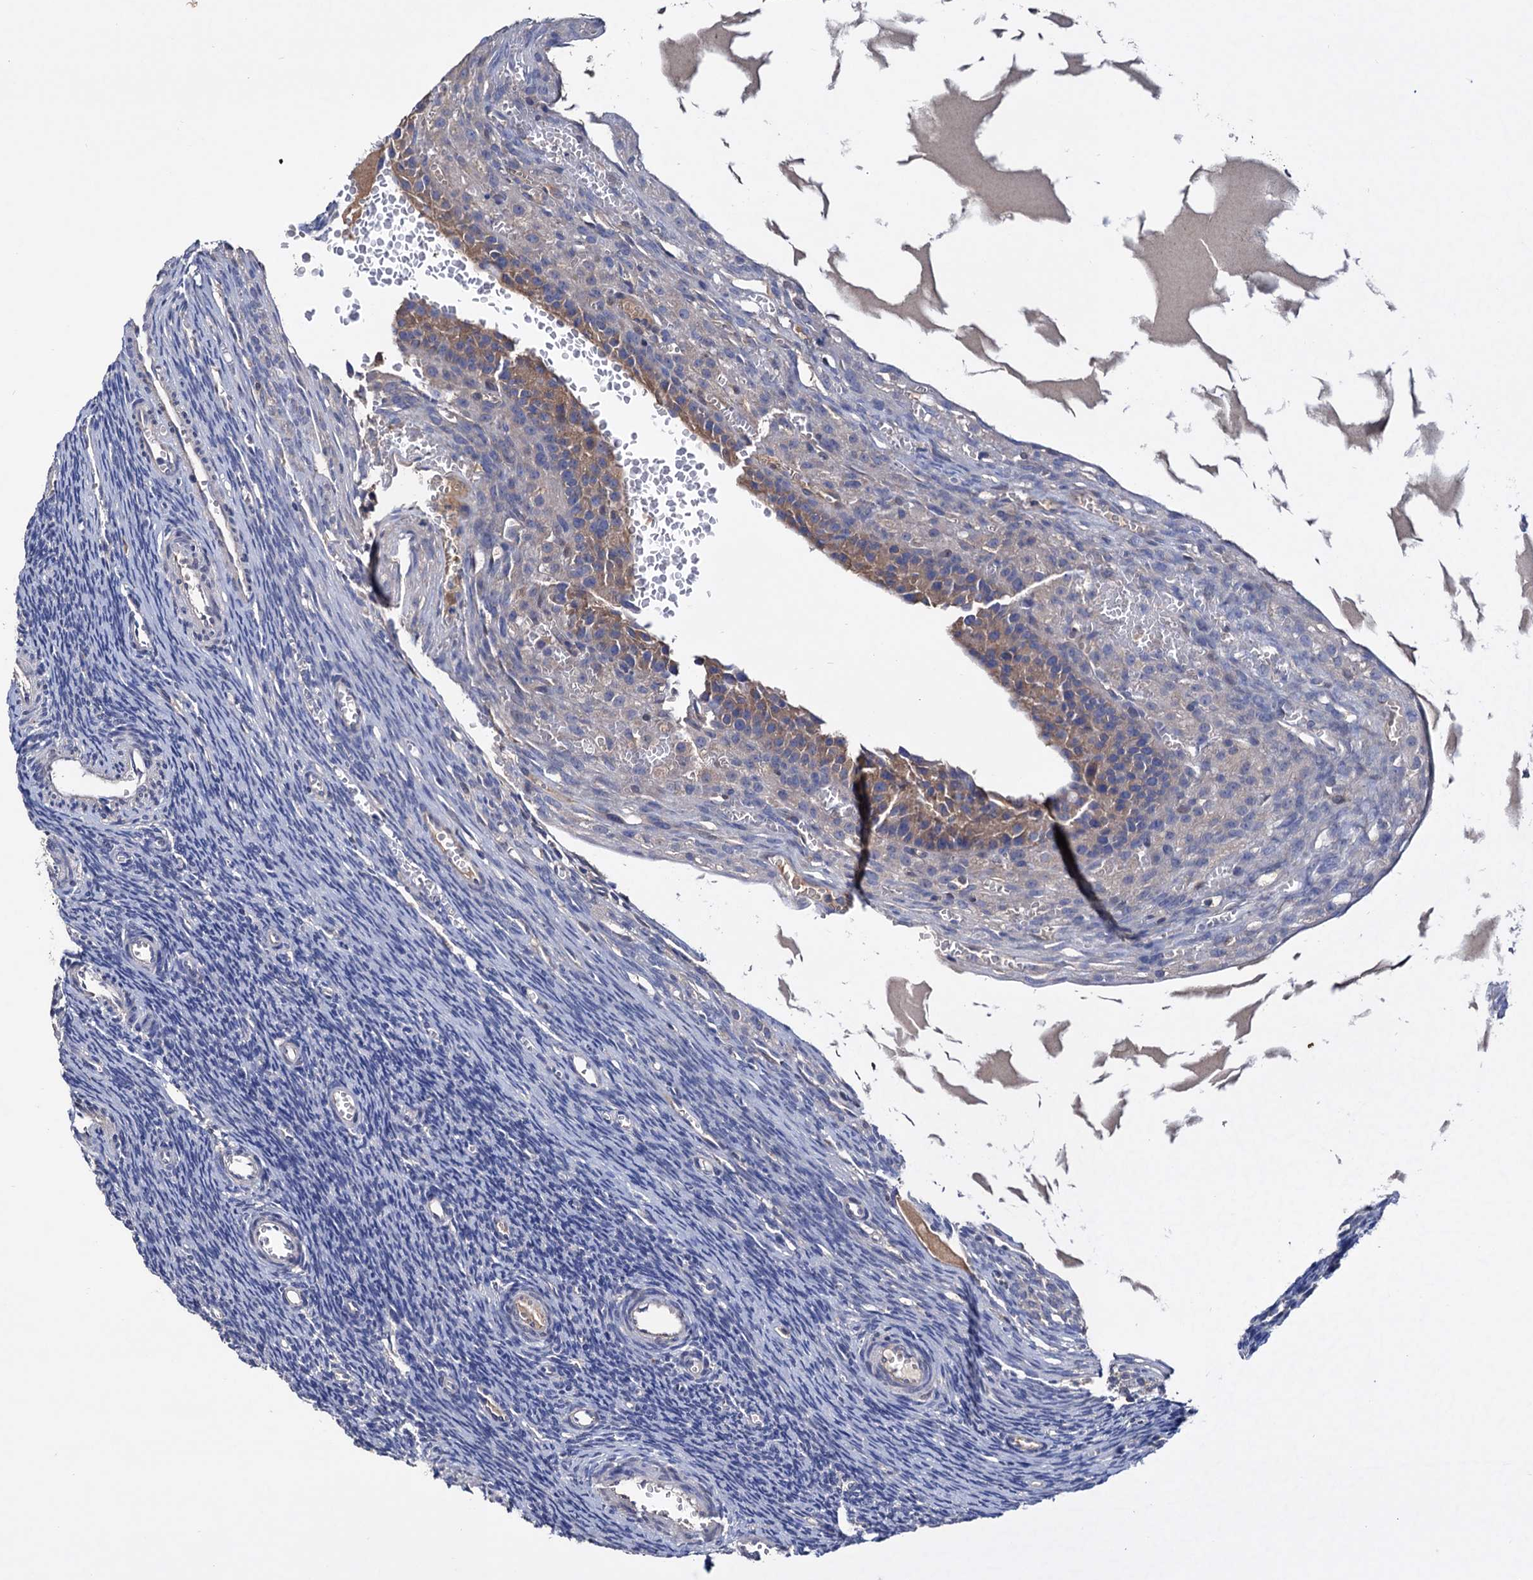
{"staining": {"intensity": "negative", "quantity": "none", "location": "none"}, "tissue": "ovary", "cell_type": "Ovarian stroma cells", "image_type": "normal", "snomed": [{"axis": "morphology", "description": "Normal tissue, NOS"}, {"axis": "topography", "description": "Ovary"}], "caption": "Immunohistochemical staining of unremarkable human ovary displays no significant staining in ovarian stroma cells. (Brightfield microscopy of DAB immunohistochemistry (IHC) at high magnification).", "gene": "NPAS4", "patient": {"sex": "female", "age": 39}}